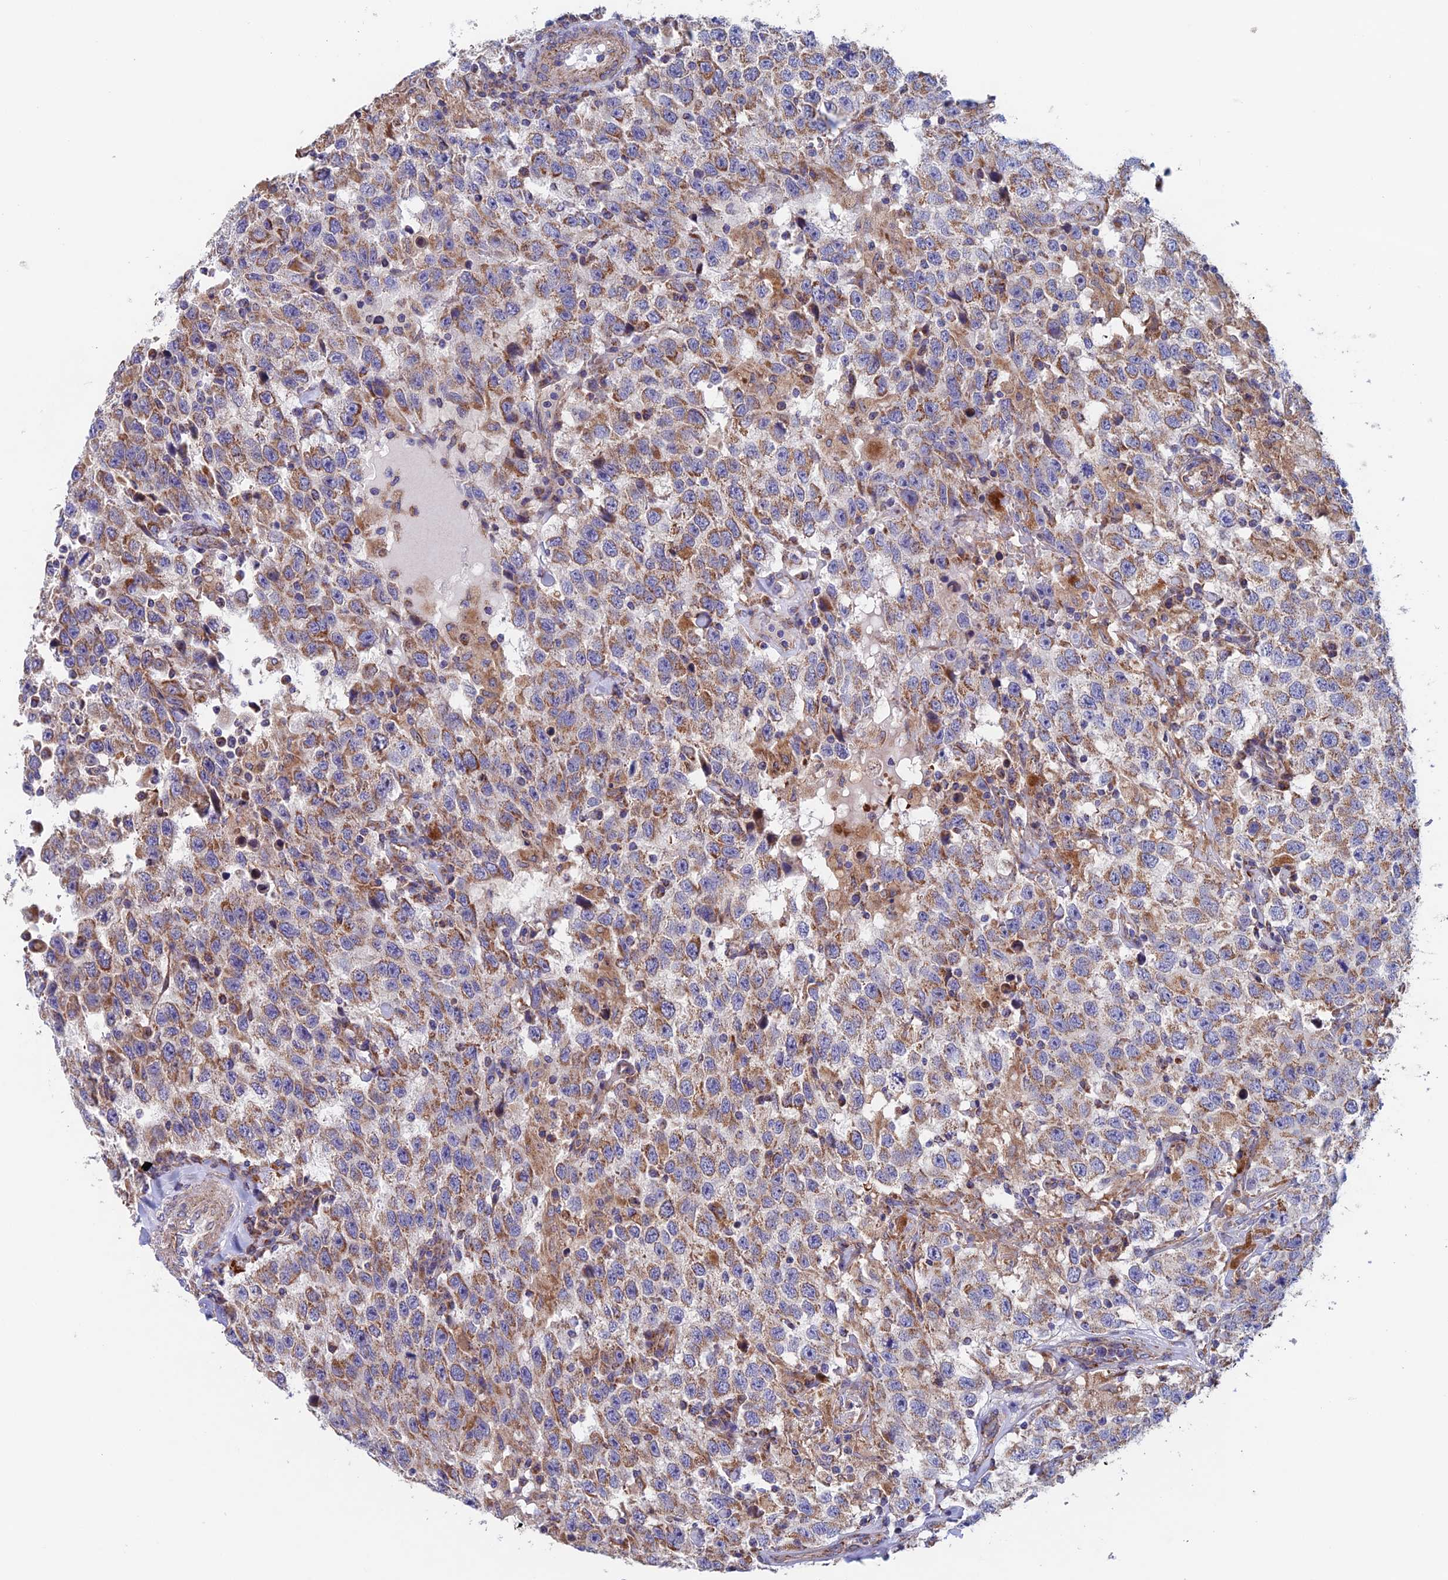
{"staining": {"intensity": "moderate", "quantity": ">75%", "location": "cytoplasmic/membranous"}, "tissue": "testis cancer", "cell_type": "Tumor cells", "image_type": "cancer", "snomed": [{"axis": "morphology", "description": "Seminoma, NOS"}, {"axis": "topography", "description": "Testis"}], "caption": "This image displays immunohistochemistry (IHC) staining of human testis seminoma, with medium moderate cytoplasmic/membranous staining in approximately >75% of tumor cells.", "gene": "MRPL1", "patient": {"sex": "male", "age": 41}}